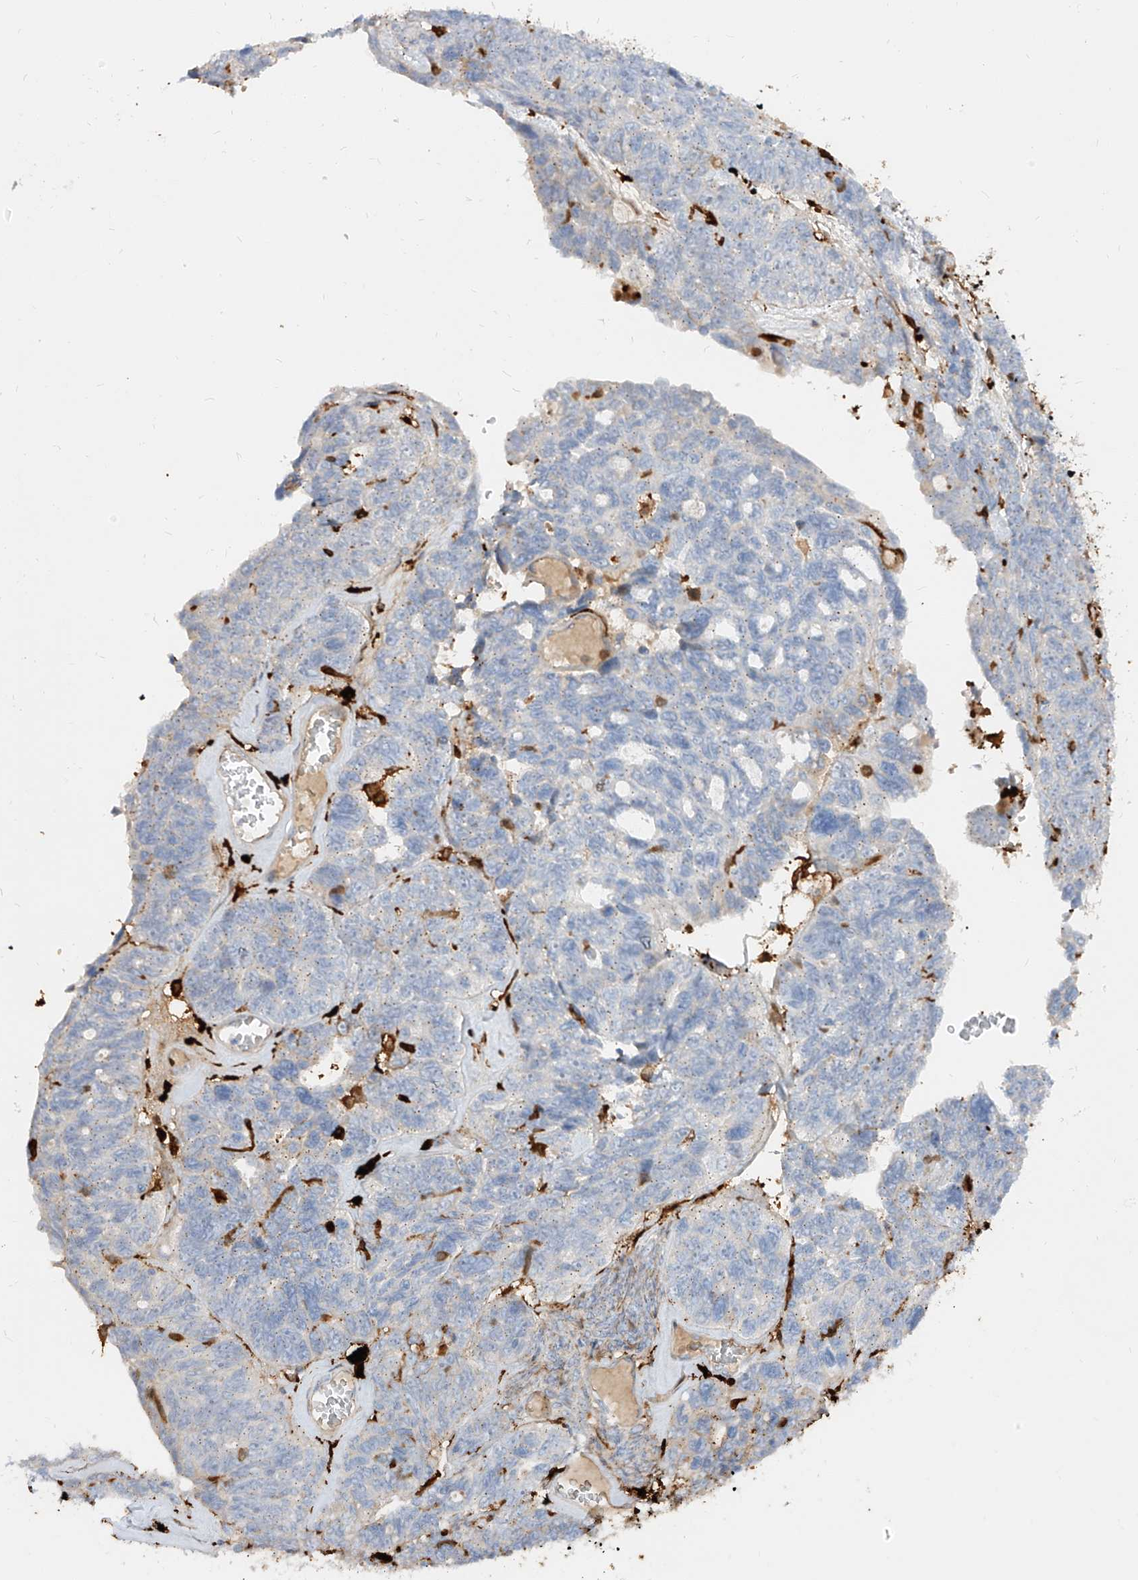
{"staining": {"intensity": "negative", "quantity": "none", "location": "none"}, "tissue": "ovarian cancer", "cell_type": "Tumor cells", "image_type": "cancer", "snomed": [{"axis": "morphology", "description": "Cystadenocarcinoma, serous, NOS"}, {"axis": "topography", "description": "Ovary"}], "caption": "Immunohistochemistry (IHC) micrograph of human ovarian serous cystadenocarcinoma stained for a protein (brown), which shows no positivity in tumor cells.", "gene": "KYNU", "patient": {"sex": "female", "age": 79}}